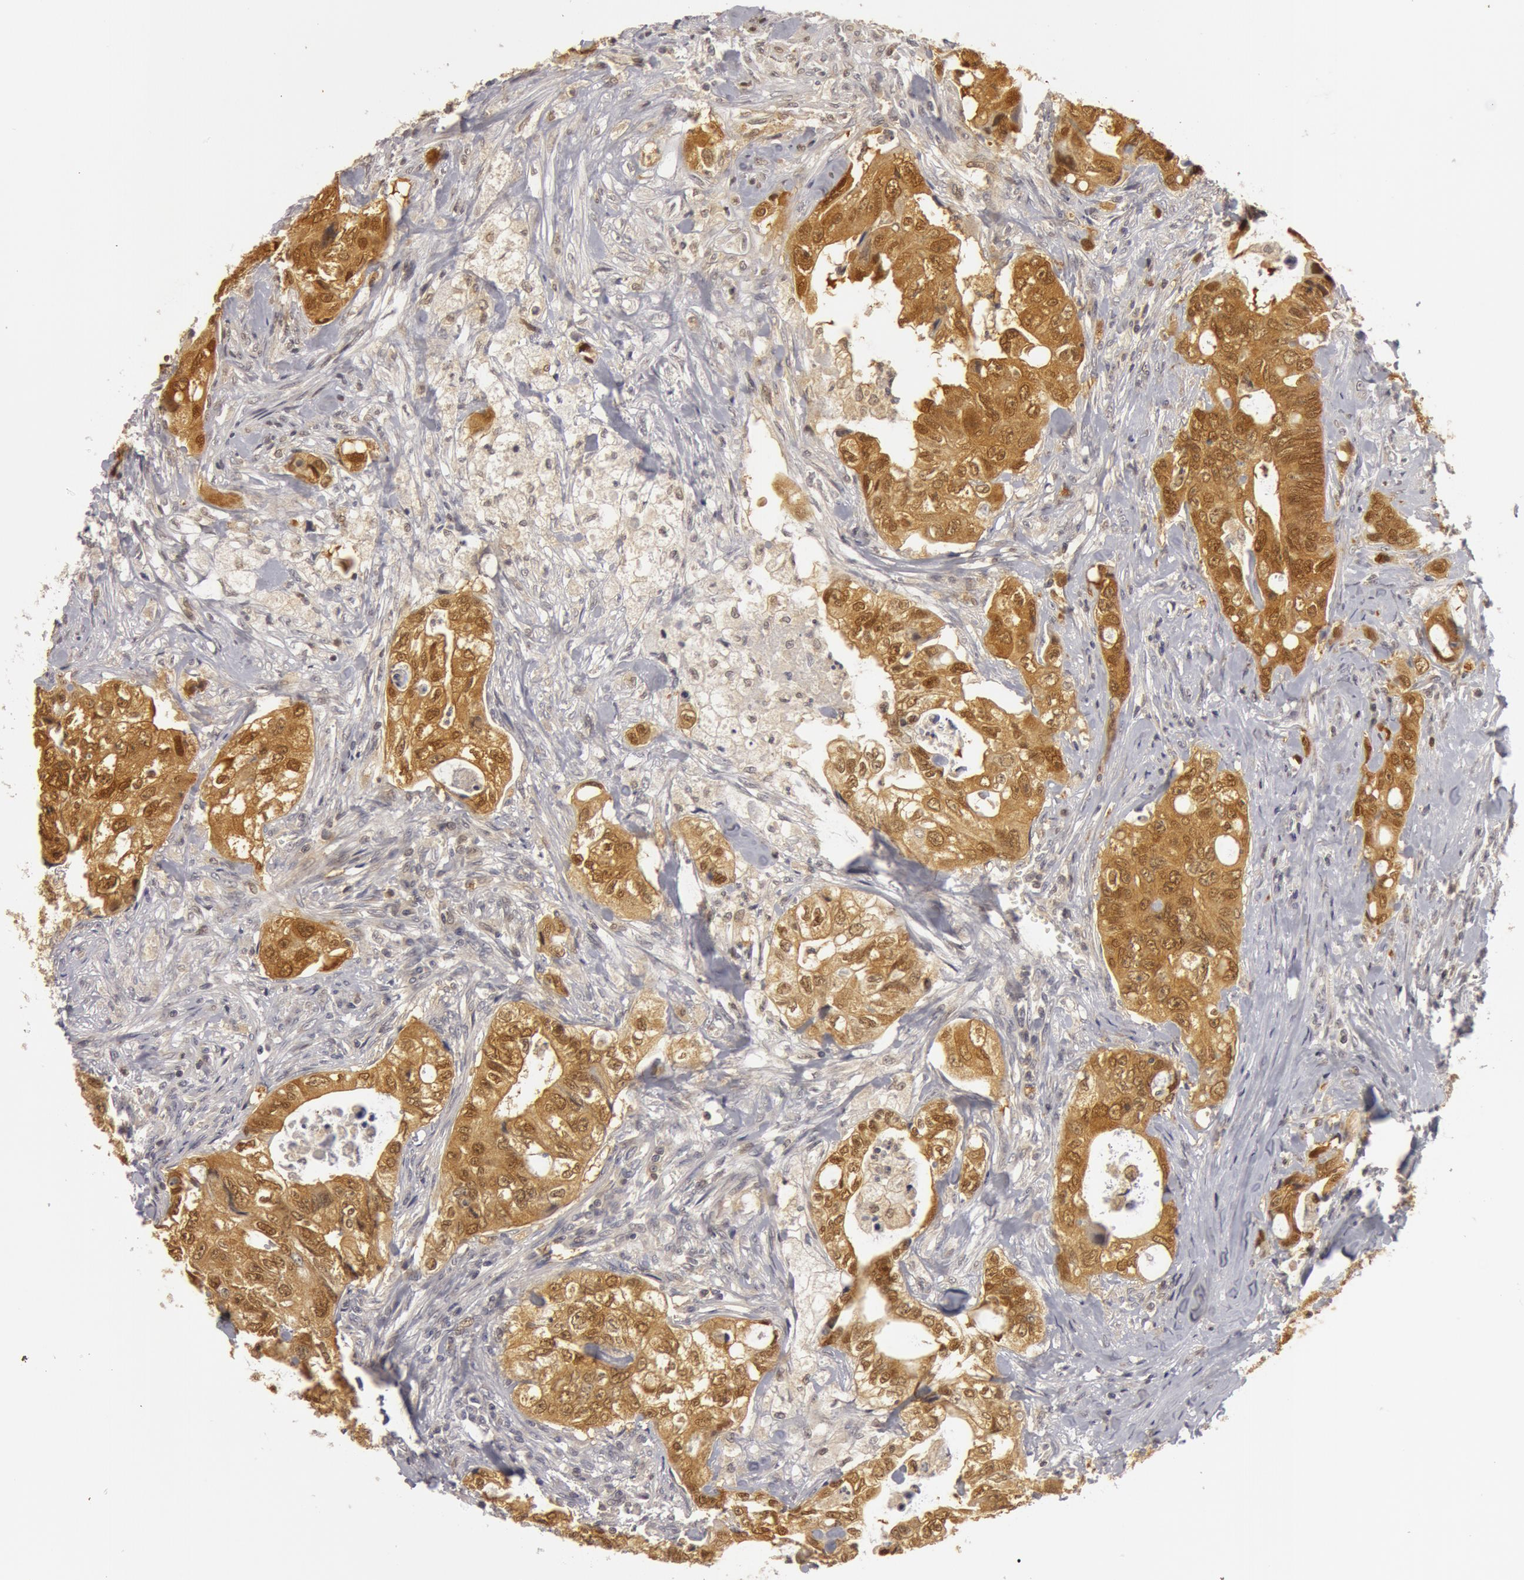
{"staining": {"intensity": "moderate", "quantity": ">75%", "location": "cytoplasmic/membranous,nuclear"}, "tissue": "colorectal cancer", "cell_type": "Tumor cells", "image_type": "cancer", "snomed": [{"axis": "morphology", "description": "Adenocarcinoma, NOS"}, {"axis": "topography", "description": "Rectum"}], "caption": "The image demonstrates staining of colorectal cancer (adenocarcinoma), revealing moderate cytoplasmic/membranous and nuclear protein positivity (brown color) within tumor cells. Using DAB (brown) and hematoxylin (blue) stains, captured at high magnification using brightfield microscopy.", "gene": "OASL", "patient": {"sex": "female", "age": 57}}